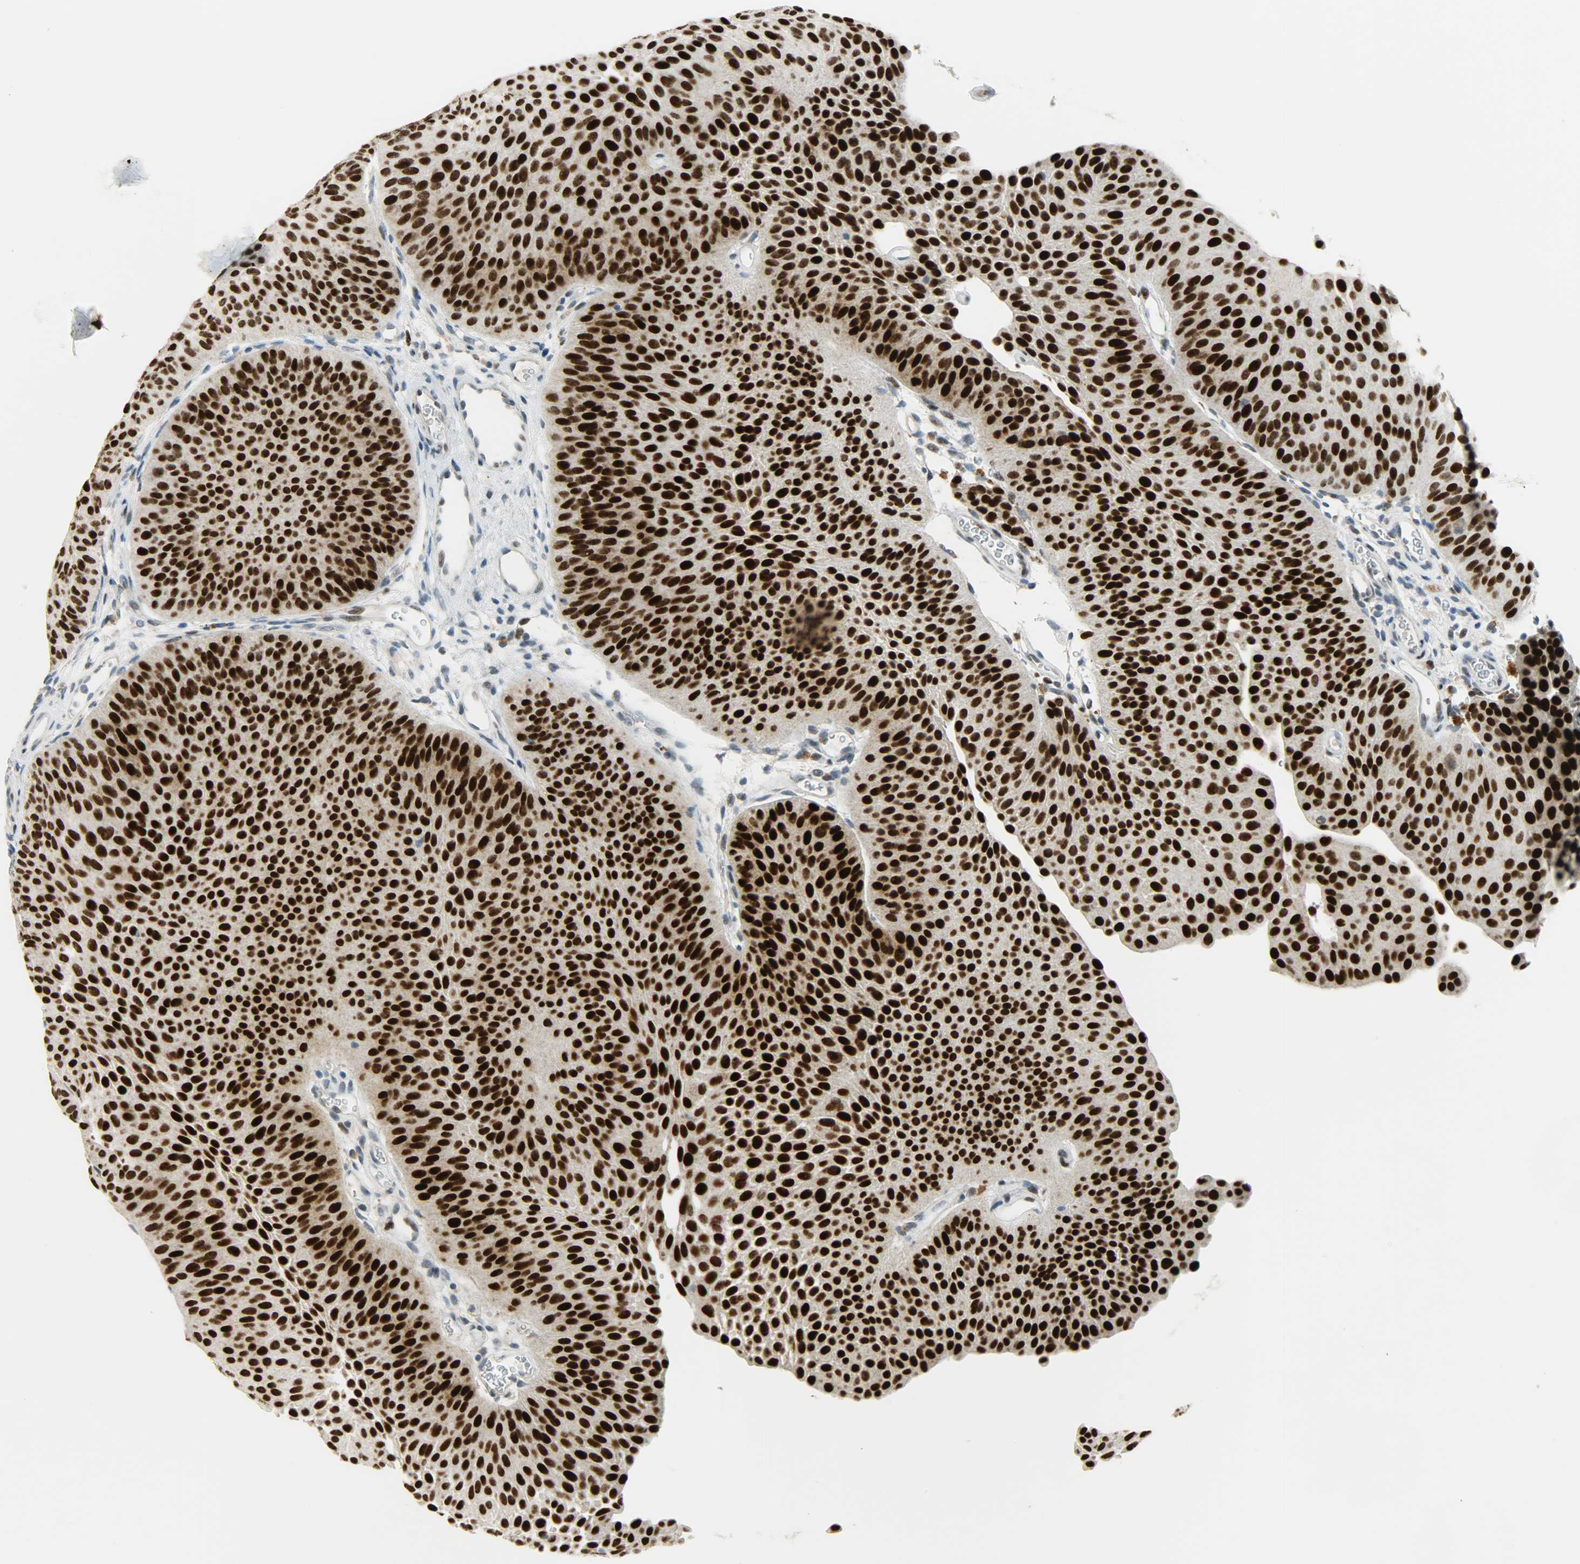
{"staining": {"intensity": "strong", "quantity": ">75%", "location": "nuclear"}, "tissue": "urothelial cancer", "cell_type": "Tumor cells", "image_type": "cancer", "snomed": [{"axis": "morphology", "description": "Urothelial carcinoma, Low grade"}, {"axis": "topography", "description": "Urinary bladder"}], "caption": "The photomicrograph reveals staining of low-grade urothelial carcinoma, revealing strong nuclear protein expression (brown color) within tumor cells. (DAB (3,3'-diaminobenzidine) = brown stain, brightfield microscopy at high magnification).", "gene": "JUNB", "patient": {"sex": "female", "age": 60}}